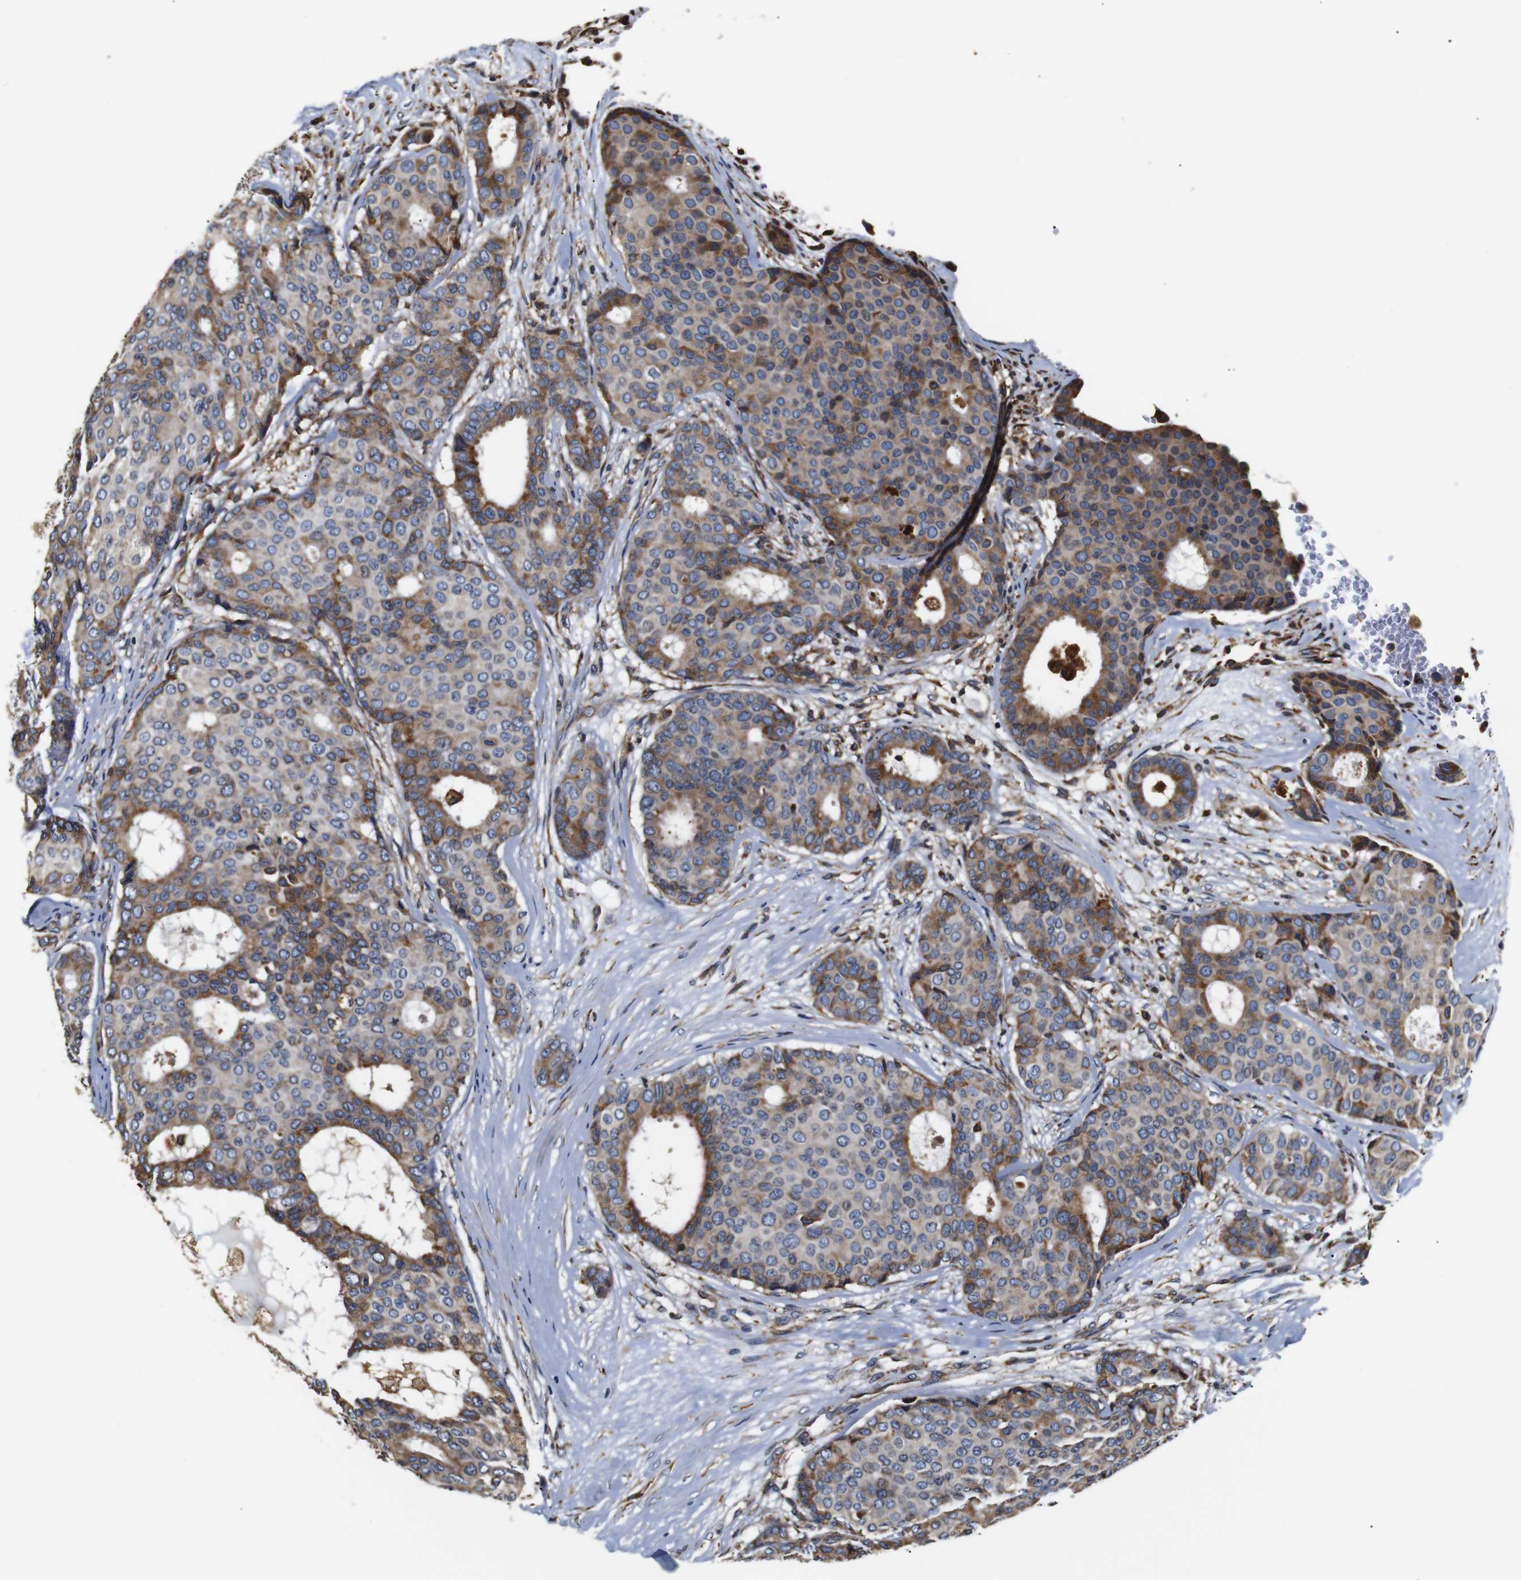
{"staining": {"intensity": "moderate", "quantity": "25%-75%", "location": "cytoplasmic/membranous"}, "tissue": "breast cancer", "cell_type": "Tumor cells", "image_type": "cancer", "snomed": [{"axis": "morphology", "description": "Duct carcinoma"}, {"axis": "topography", "description": "Breast"}], "caption": "Immunohistochemistry (IHC) staining of breast cancer, which shows medium levels of moderate cytoplasmic/membranous expression in approximately 25%-75% of tumor cells indicating moderate cytoplasmic/membranous protein positivity. The staining was performed using DAB (3,3'-diaminobenzidine) (brown) for protein detection and nuclei were counterstained in hematoxylin (blue).", "gene": "HHIP", "patient": {"sex": "female", "age": 75}}